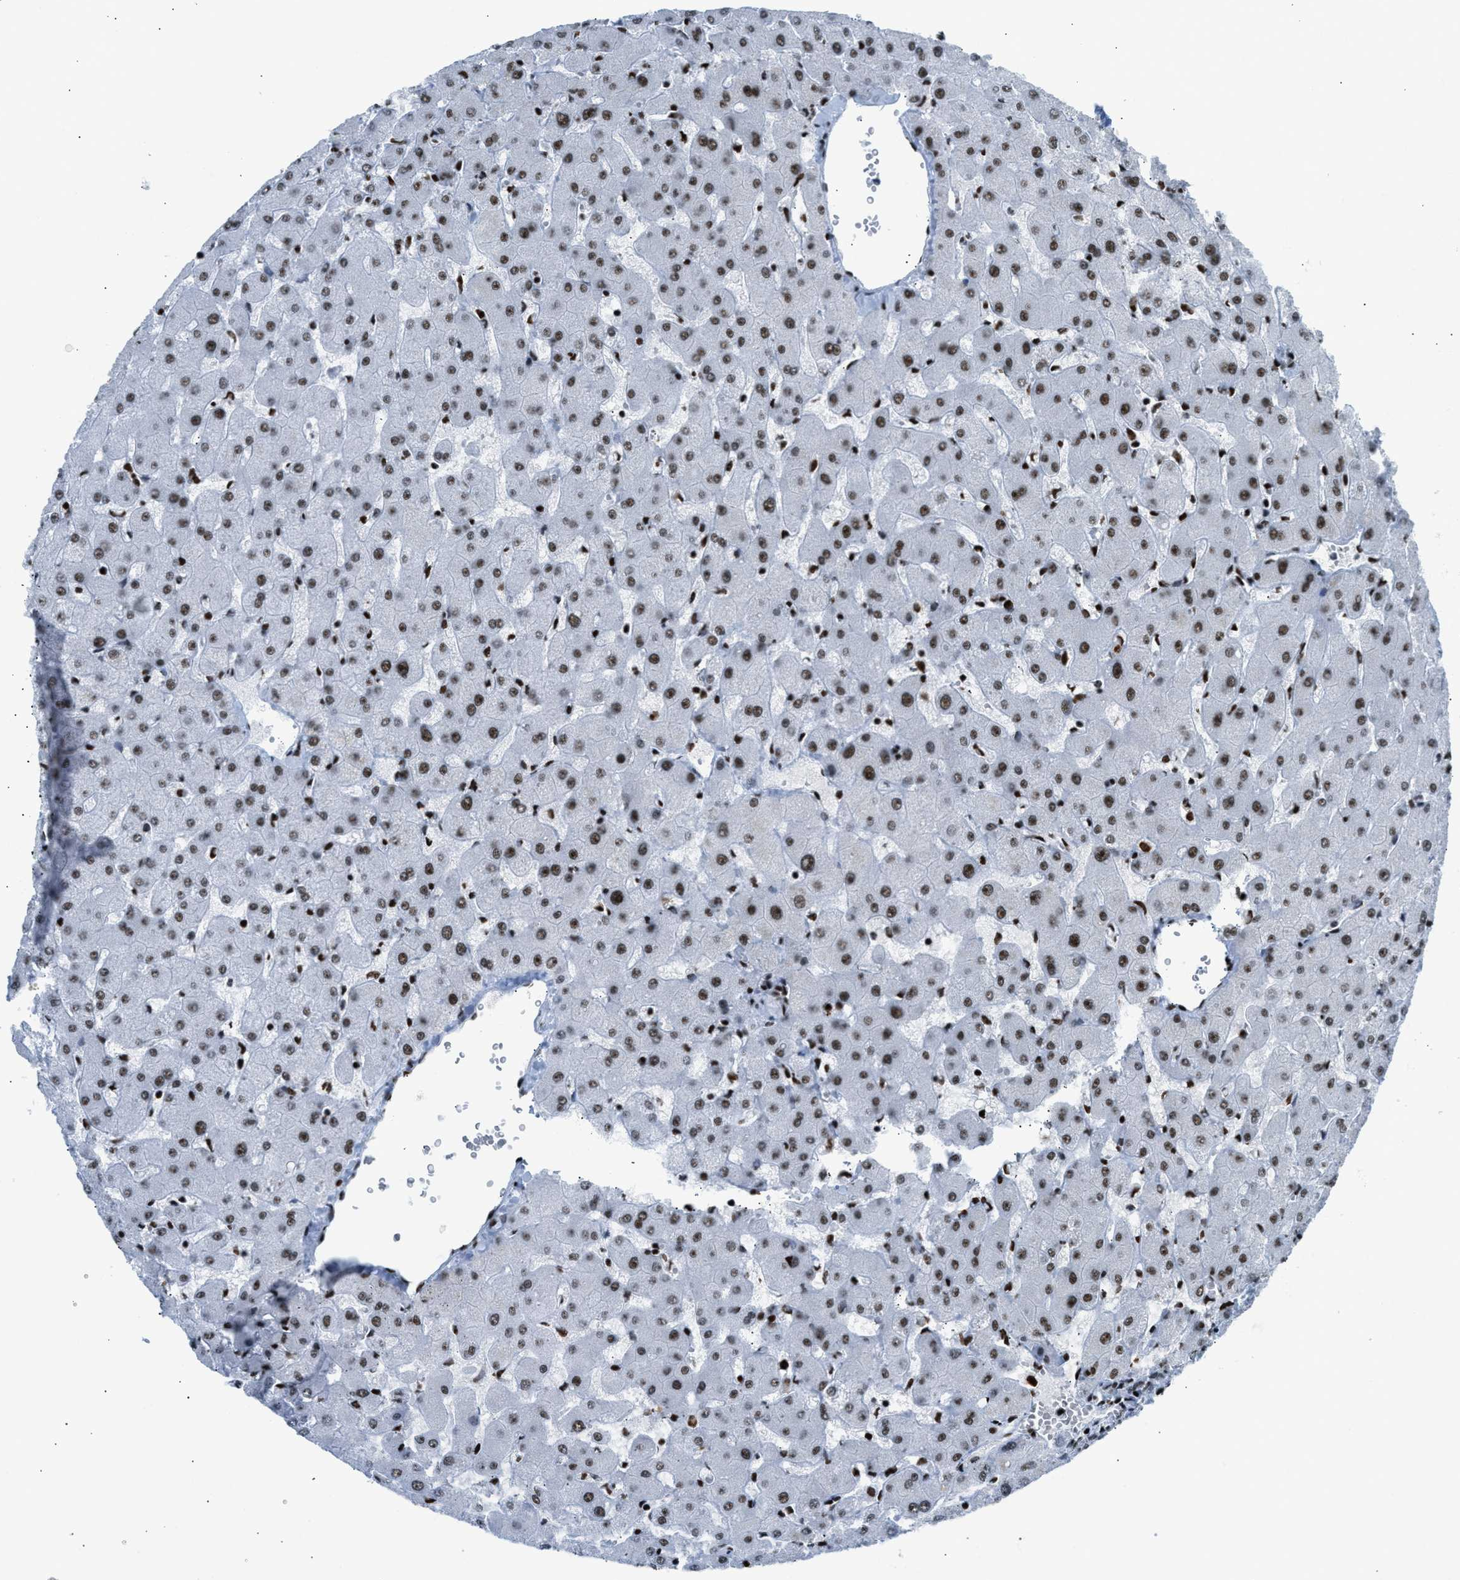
{"staining": {"intensity": "moderate", "quantity": ">75%", "location": "nuclear"}, "tissue": "liver", "cell_type": "Cholangiocytes", "image_type": "normal", "snomed": [{"axis": "morphology", "description": "Normal tissue, NOS"}, {"axis": "topography", "description": "Liver"}], "caption": "Brown immunohistochemical staining in unremarkable human liver demonstrates moderate nuclear positivity in approximately >75% of cholangiocytes.", "gene": "PIF1", "patient": {"sex": "female", "age": 63}}